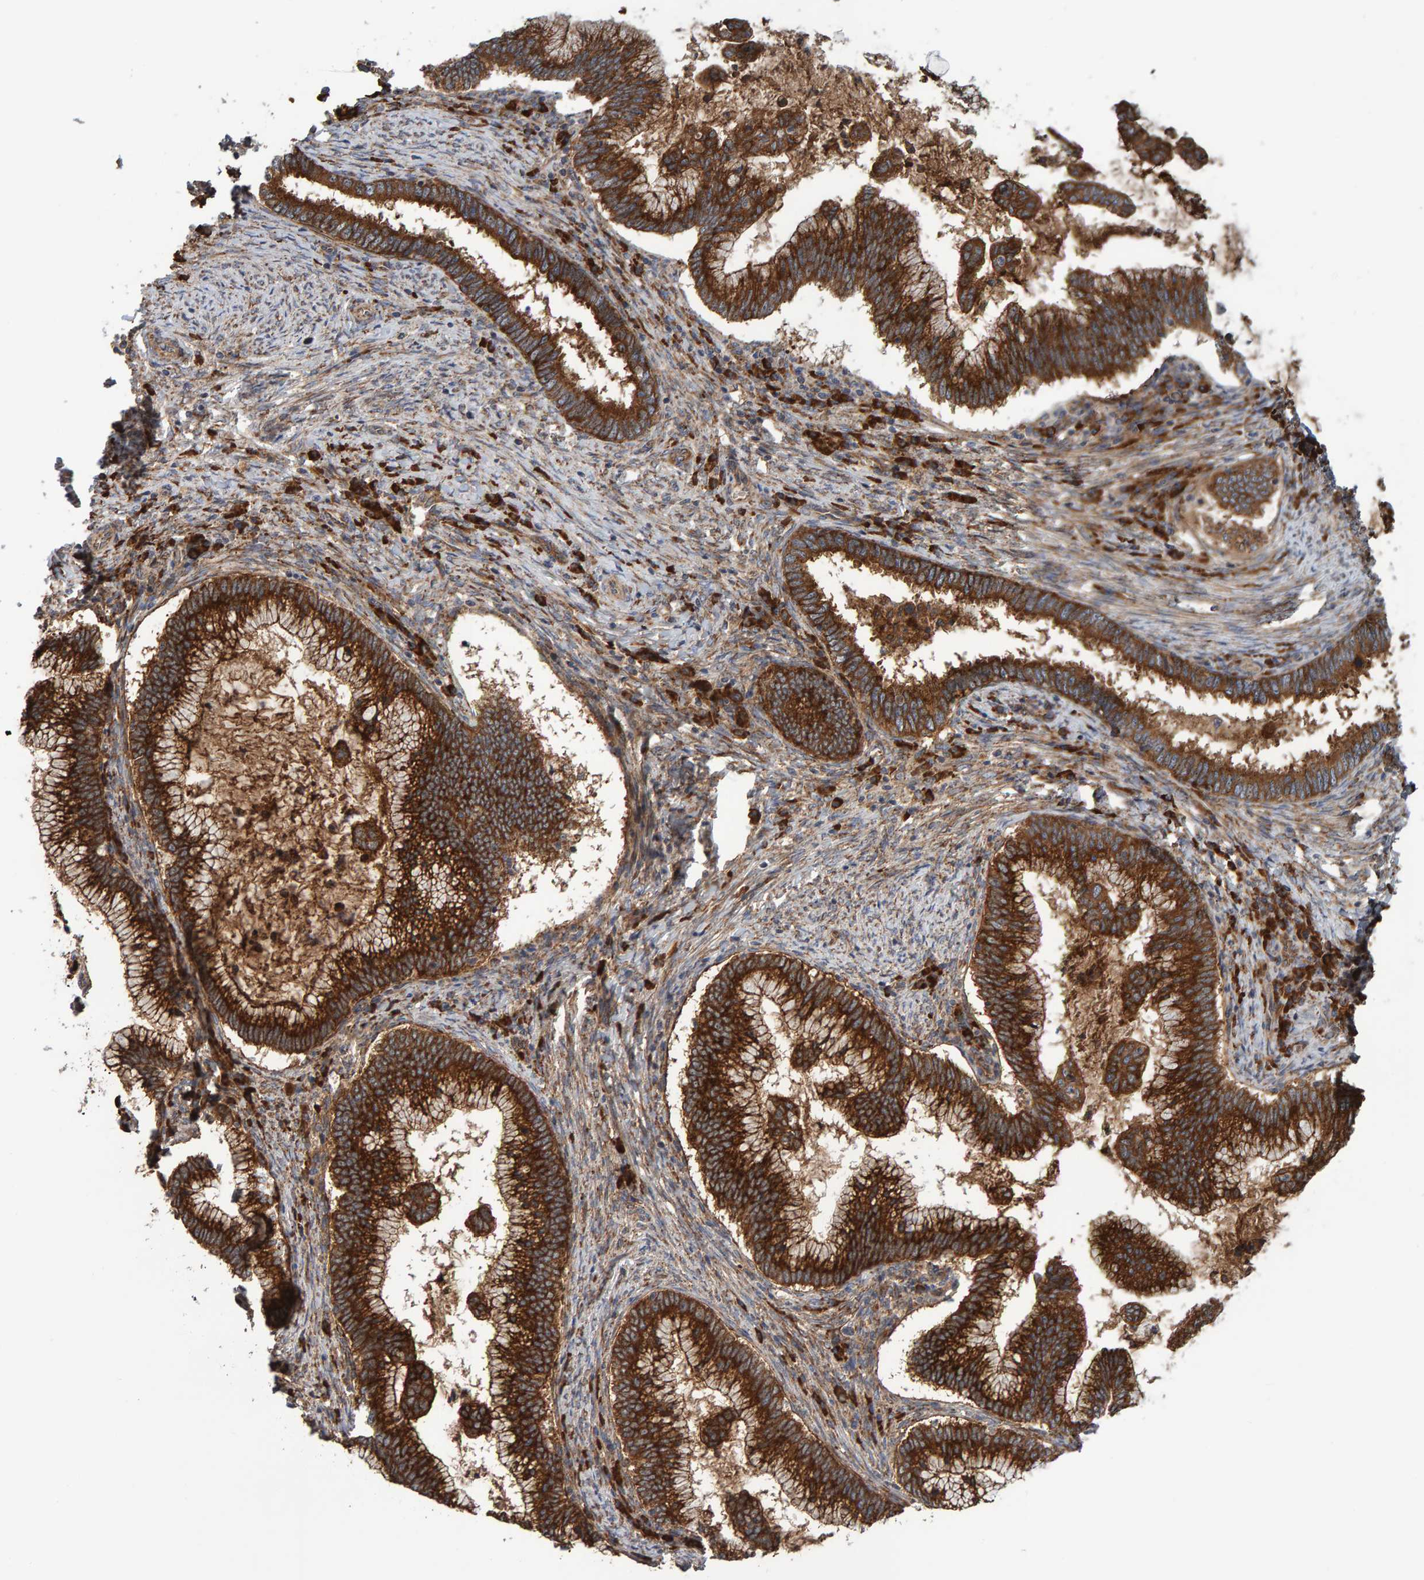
{"staining": {"intensity": "strong", "quantity": ">75%", "location": "cytoplasmic/membranous"}, "tissue": "cervical cancer", "cell_type": "Tumor cells", "image_type": "cancer", "snomed": [{"axis": "morphology", "description": "Adenocarcinoma, NOS"}, {"axis": "topography", "description": "Cervix"}], "caption": "Brown immunohistochemical staining in human adenocarcinoma (cervical) reveals strong cytoplasmic/membranous staining in about >75% of tumor cells. (brown staining indicates protein expression, while blue staining denotes nuclei).", "gene": "BAIAP2", "patient": {"sex": "female", "age": 36}}